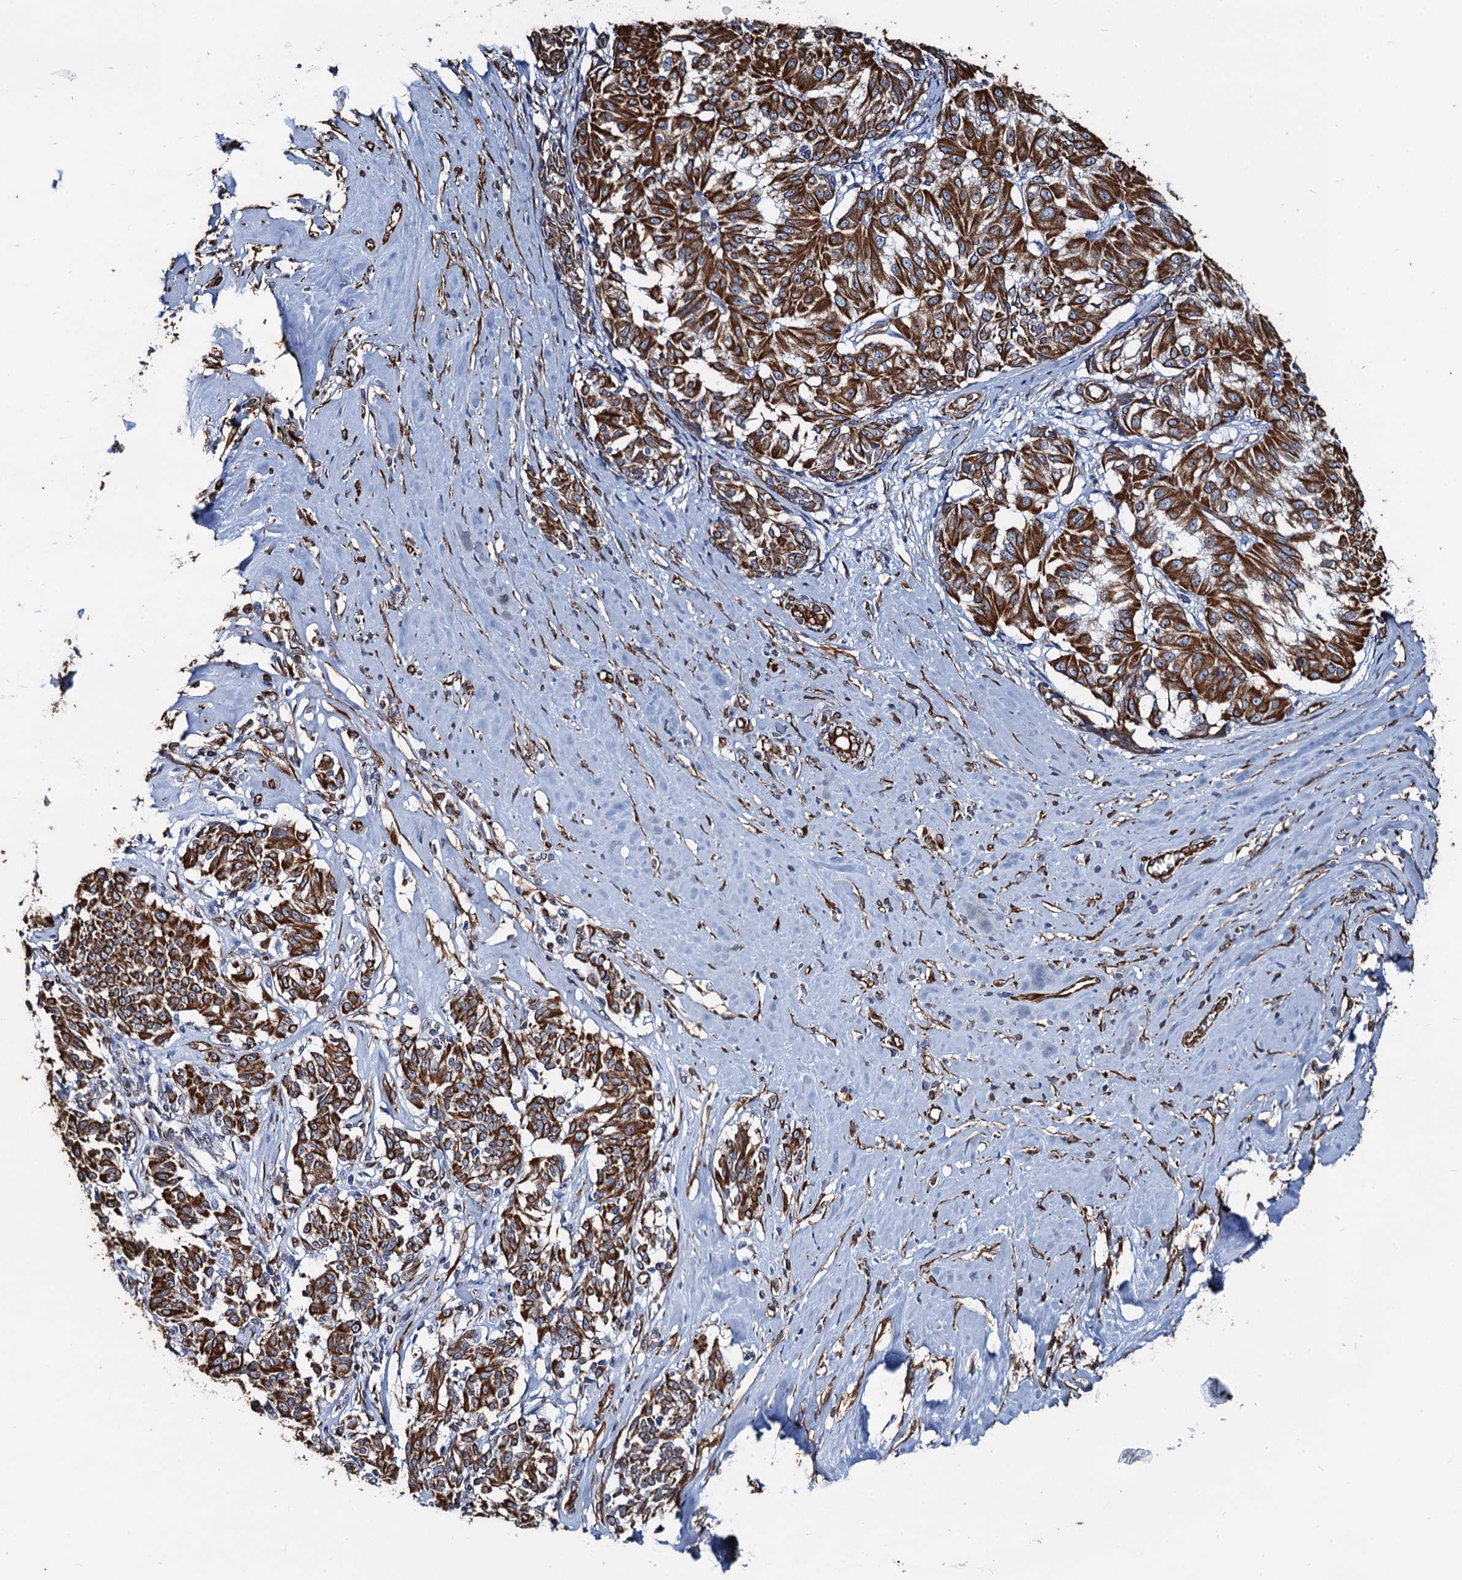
{"staining": {"intensity": "strong", "quantity": ">75%", "location": "cytoplasmic/membranous"}, "tissue": "melanoma", "cell_type": "Tumor cells", "image_type": "cancer", "snomed": [{"axis": "morphology", "description": "Malignant melanoma, NOS"}, {"axis": "topography", "description": "Skin"}], "caption": "Brown immunohistochemical staining in human melanoma exhibits strong cytoplasmic/membranous expression in about >75% of tumor cells. (brown staining indicates protein expression, while blue staining denotes nuclei).", "gene": "PGM2", "patient": {"sex": "female", "age": 72}}